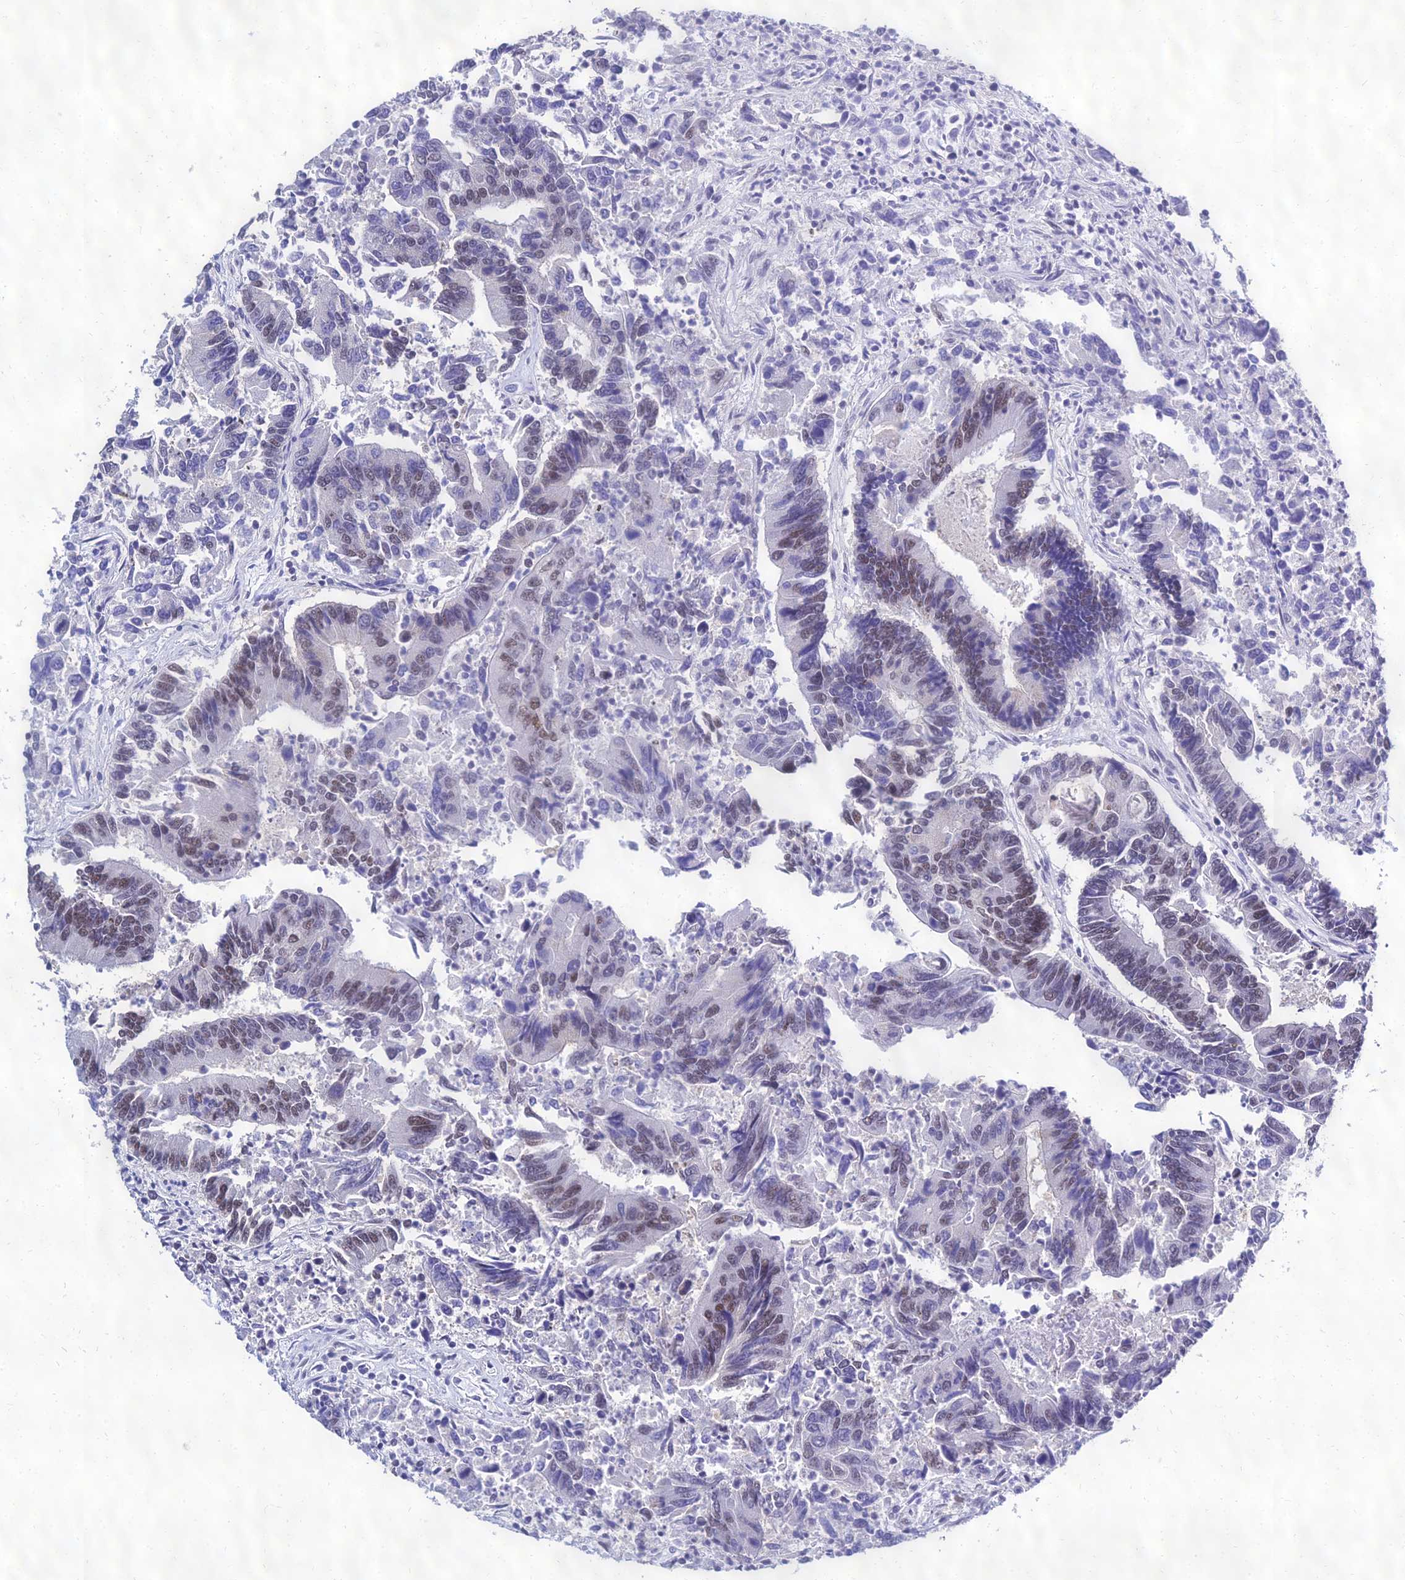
{"staining": {"intensity": "moderate", "quantity": "25%-75%", "location": "nuclear"}, "tissue": "colorectal cancer", "cell_type": "Tumor cells", "image_type": "cancer", "snomed": [{"axis": "morphology", "description": "Adenocarcinoma, NOS"}, {"axis": "topography", "description": "Colon"}], "caption": "High-power microscopy captured an IHC image of colorectal adenocarcinoma, revealing moderate nuclear staining in about 25%-75% of tumor cells.", "gene": "PPP4R2", "patient": {"sex": "female", "age": 67}}